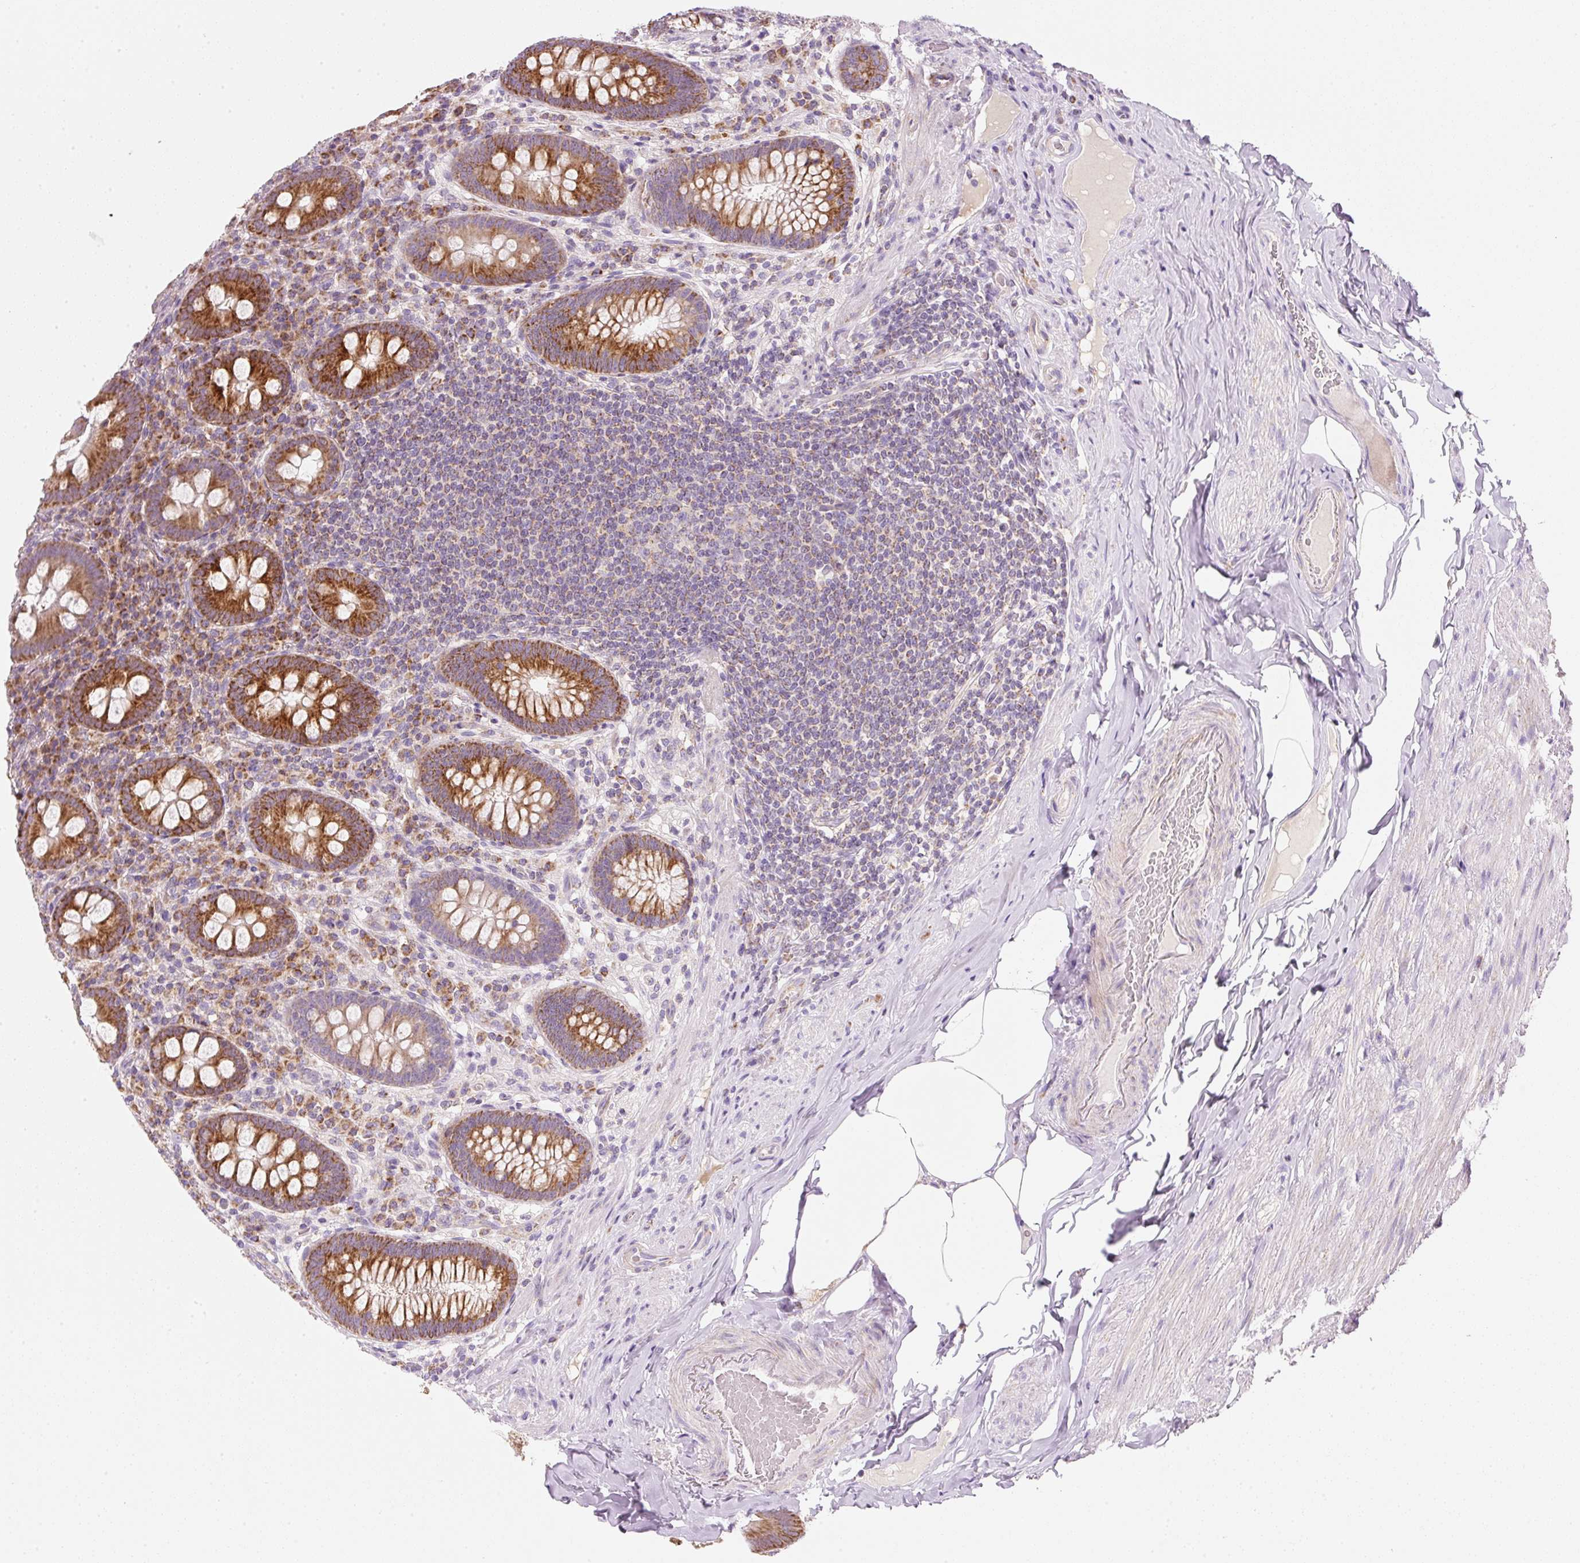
{"staining": {"intensity": "strong", "quantity": ">75%", "location": "cytoplasmic/membranous"}, "tissue": "appendix", "cell_type": "Glandular cells", "image_type": "normal", "snomed": [{"axis": "morphology", "description": "Normal tissue, NOS"}, {"axis": "topography", "description": "Appendix"}], "caption": "This histopathology image reveals IHC staining of unremarkable appendix, with high strong cytoplasmic/membranous positivity in about >75% of glandular cells.", "gene": "NDUFA1", "patient": {"sex": "male", "age": 71}}